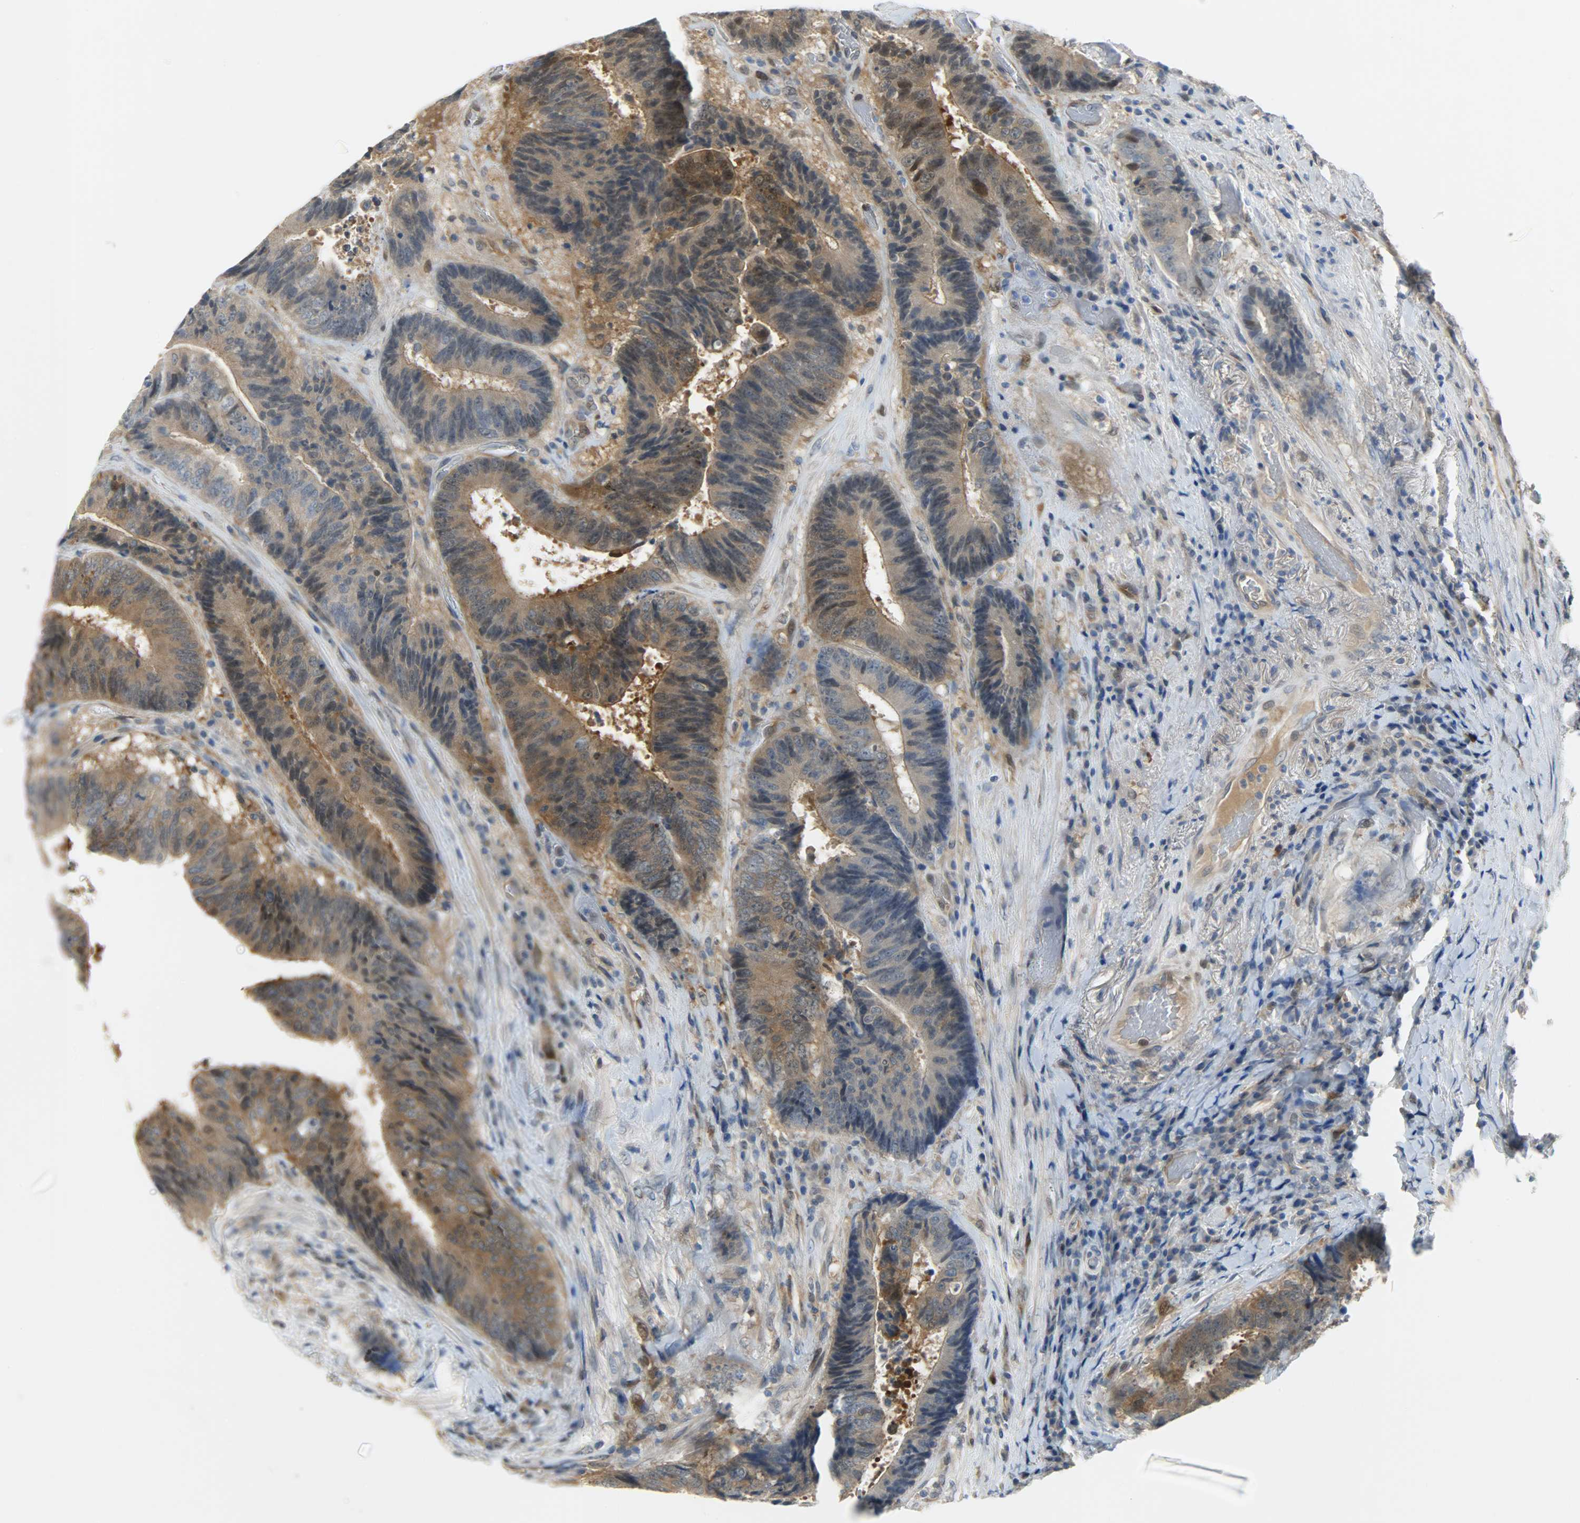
{"staining": {"intensity": "moderate", "quantity": ">75%", "location": "cytoplasmic/membranous"}, "tissue": "colorectal cancer", "cell_type": "Tumor cells", "image_type": "cancer", "snomed": [{"axis": "morphology", "description": "Adenocarcinoma, NOS"}, {"axis": "topography", "description": "Rectum"}], "caption": "High-magnification brightfield microscopy of colorectal cancer (adenocarcinoma) stained with DAB (3,3'-diaminobenzidine) (brown) and counterstained with hematoxylin (blue). tumor cells exhibit moderate cytoplasmic/membranous positivity is appreciated in approximately>75% of cells.", "gene": "EIF4EBP1", "patient": {"sex": "male", "age": 72}}